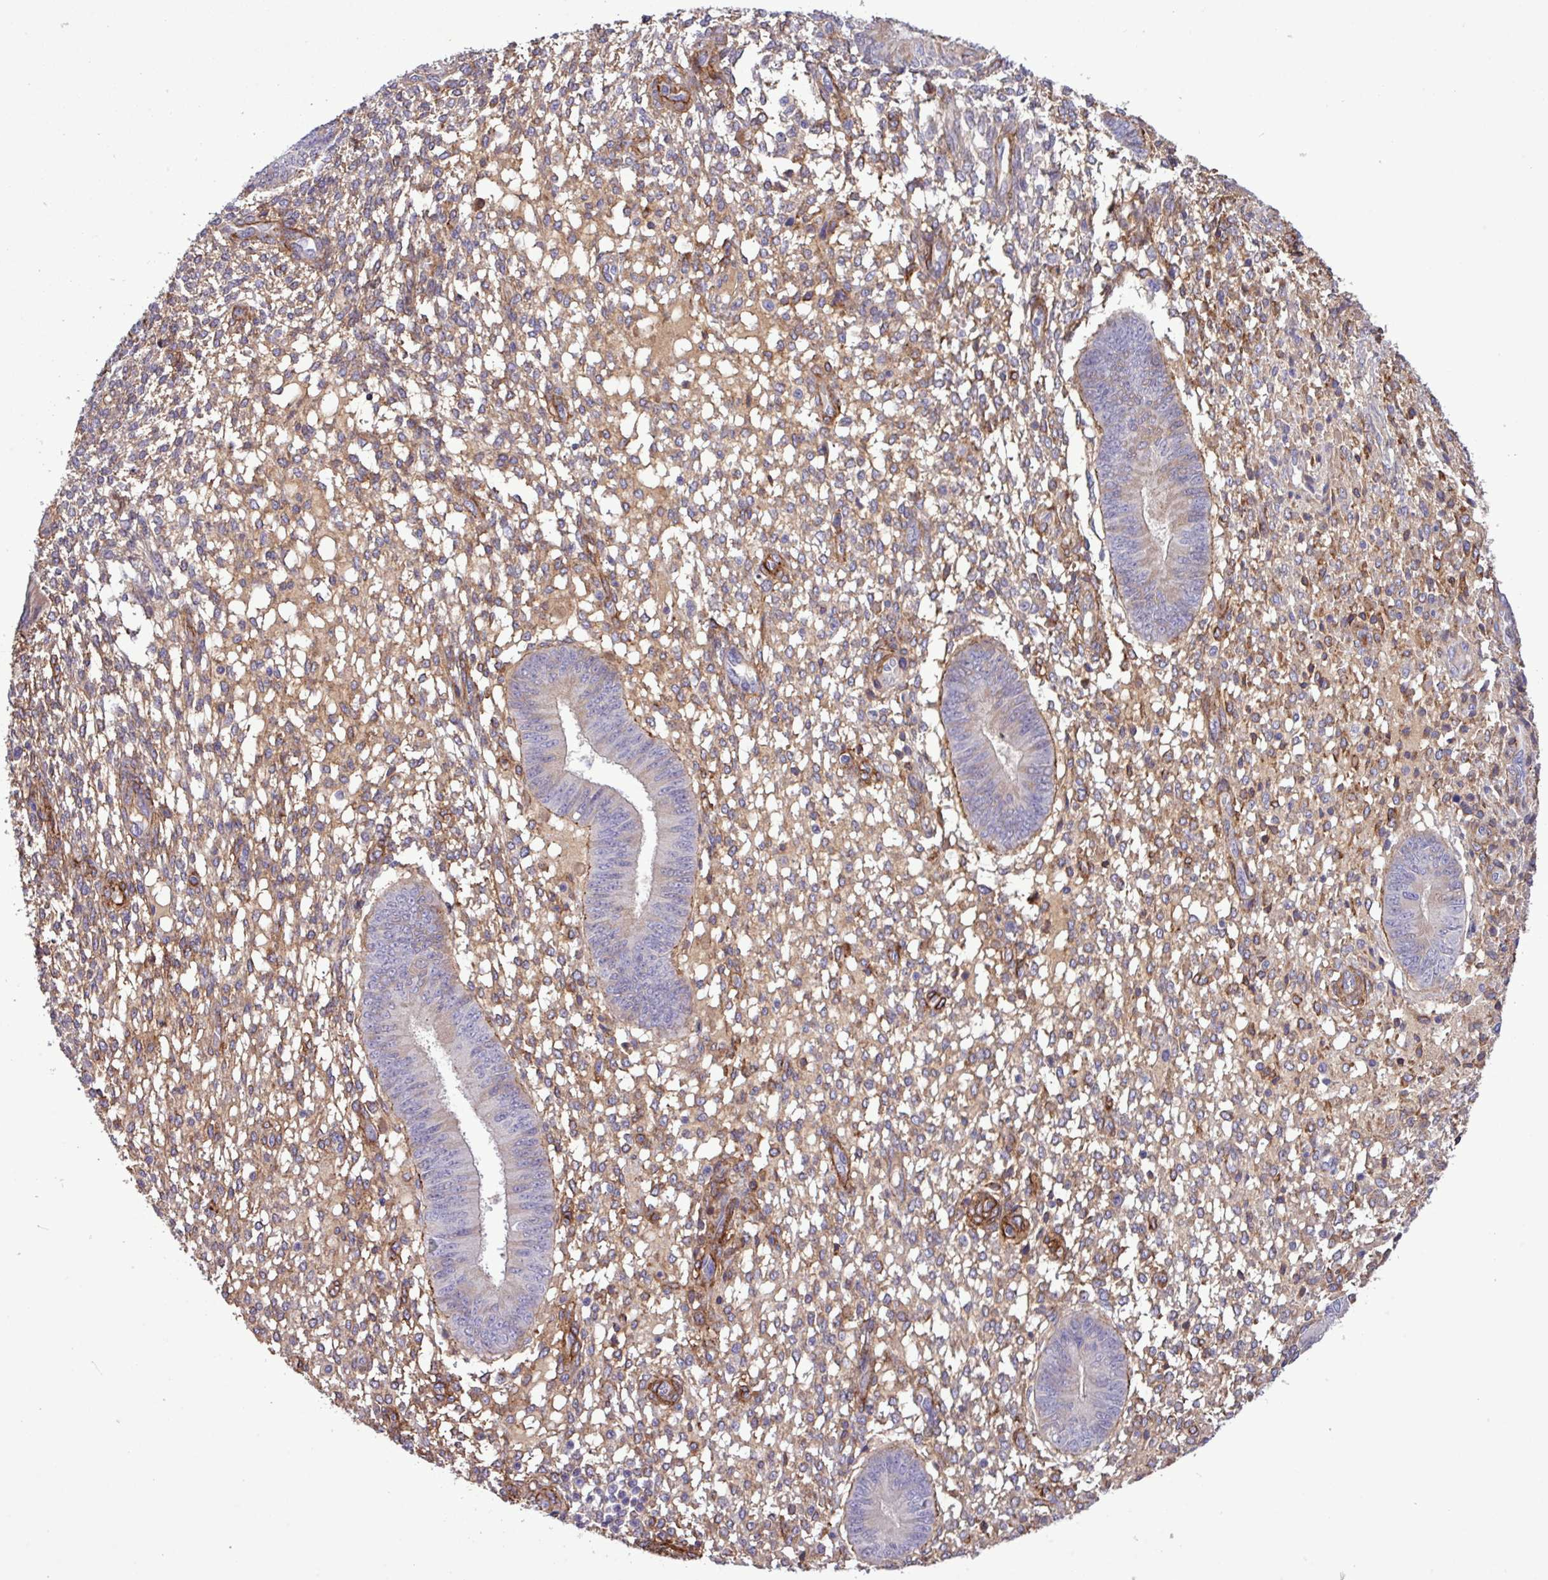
{"staining": {"intensity": "moderate", "quantity": "25%-75%", "location": "cytoplasmic/membranous"}, "tissue": "endometrium", "cell_type": "Cells in endometrial stroma", "image_type": "normal", "snomed": [{"axis": "morphology", "description": "Normal tissue, NOS"}, {"axis": "topography", "description": "Endometrium"}], "caption": "DAB immunohistochemical staining of normal human endometrium reveals moderate cytoplasmic/membranous protein staining in approximately 25%-75% of cells in endometrial stroma. (DAB (3,3'-diaminobenzidine) = brown stain, brightfield microscopy at high magnification).", "gene": "CD248", "patient": {"sex": "female", "age": 49}}